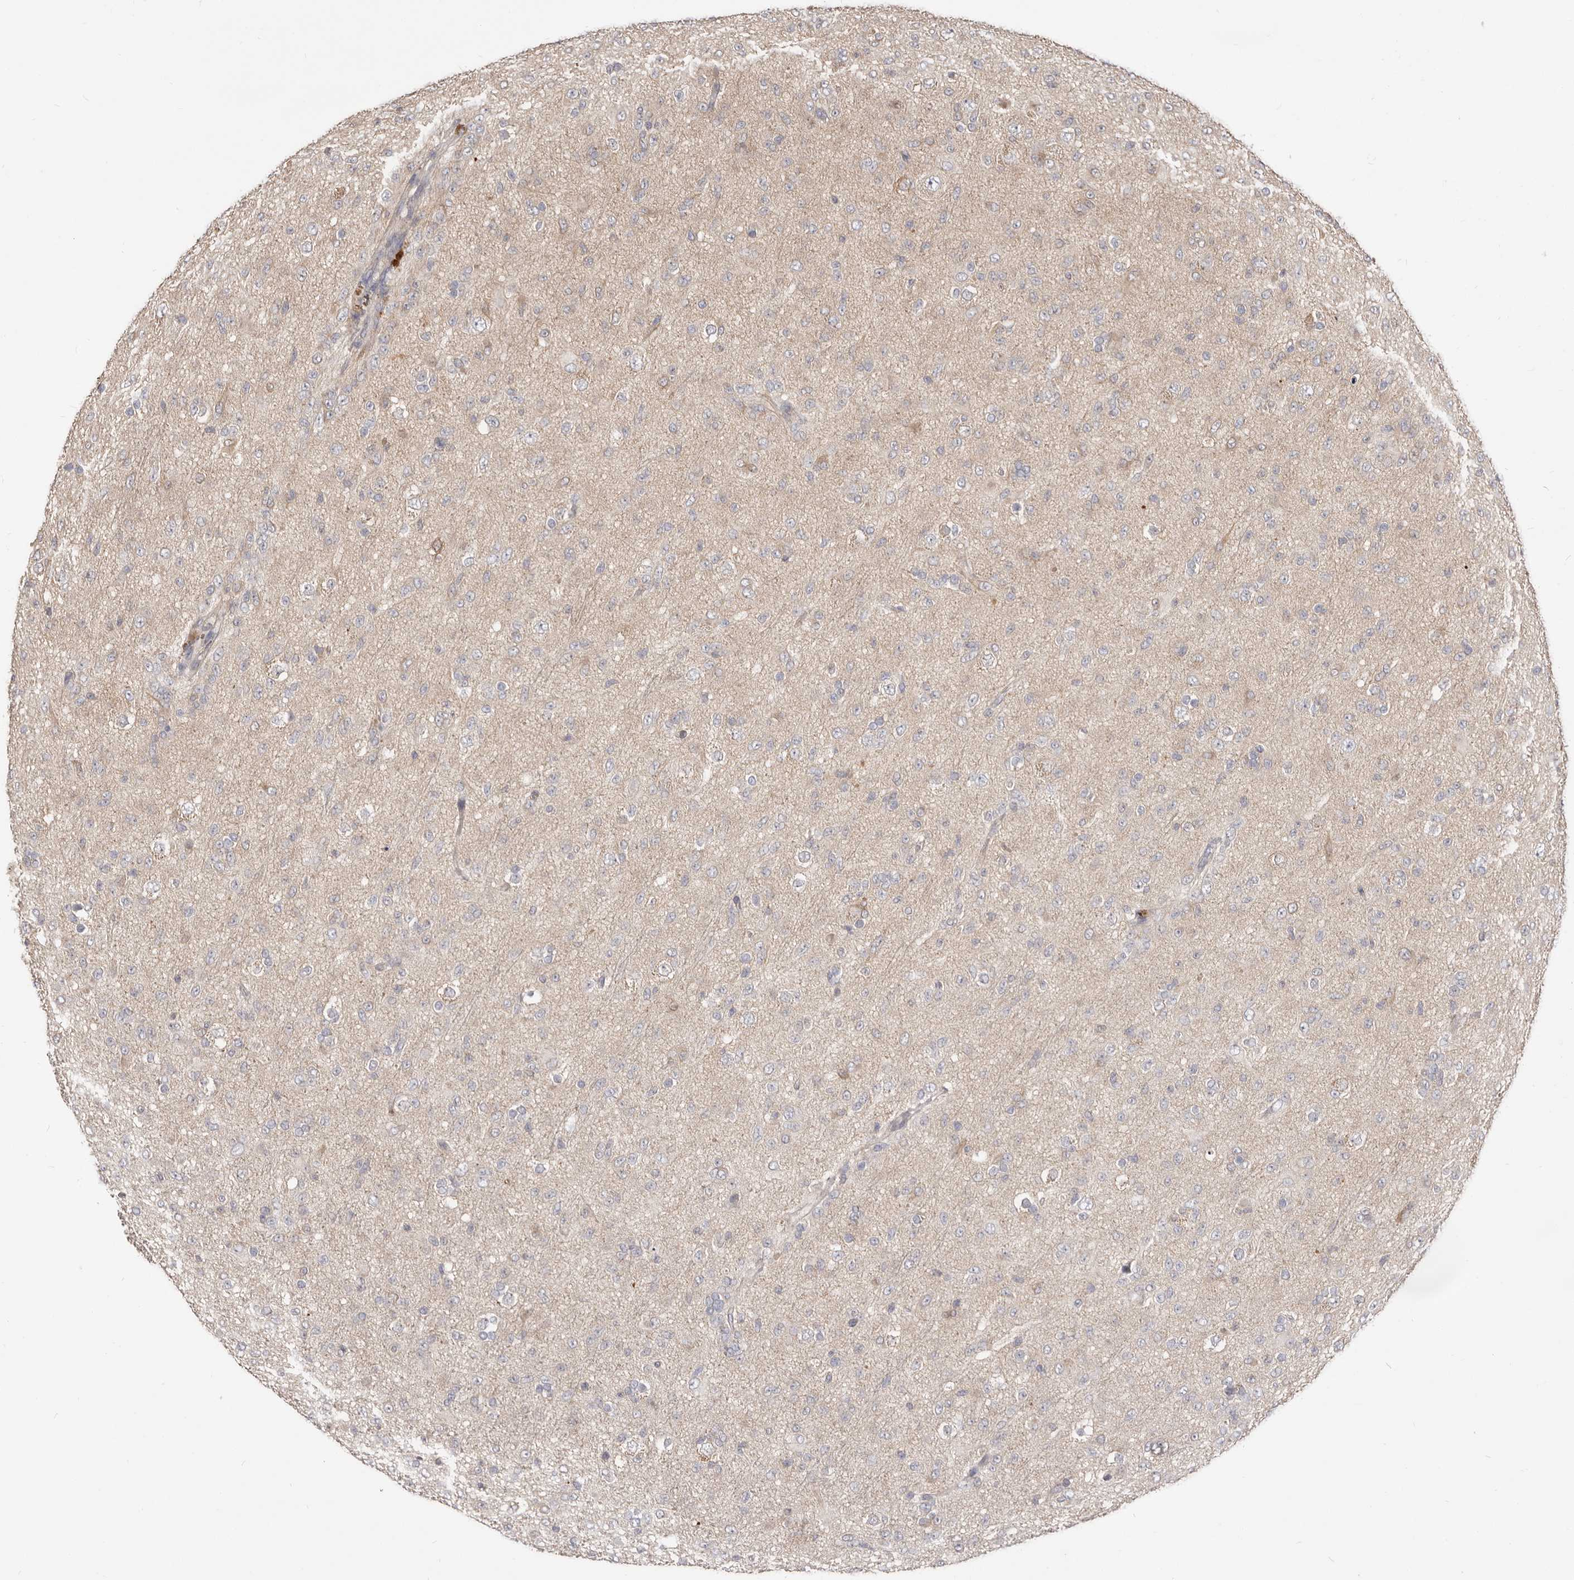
{"staining": {"intensity": "negative", "quantity": "none", "location": "none"}, "tissue": "glioma", "cell_type": "Tumor cells", "image_type": "cancer", "snomed": [{"axis": "morphology", "description": "Glioma, malignant, Low grade"}, {"axis": "topography", "description": "Brain"}], "caption": "There is no significant staining in tumor cells of low-grade glioma (malignant).", "gene": "TC2N", "patient": {"sex": "male", "age": 65}}